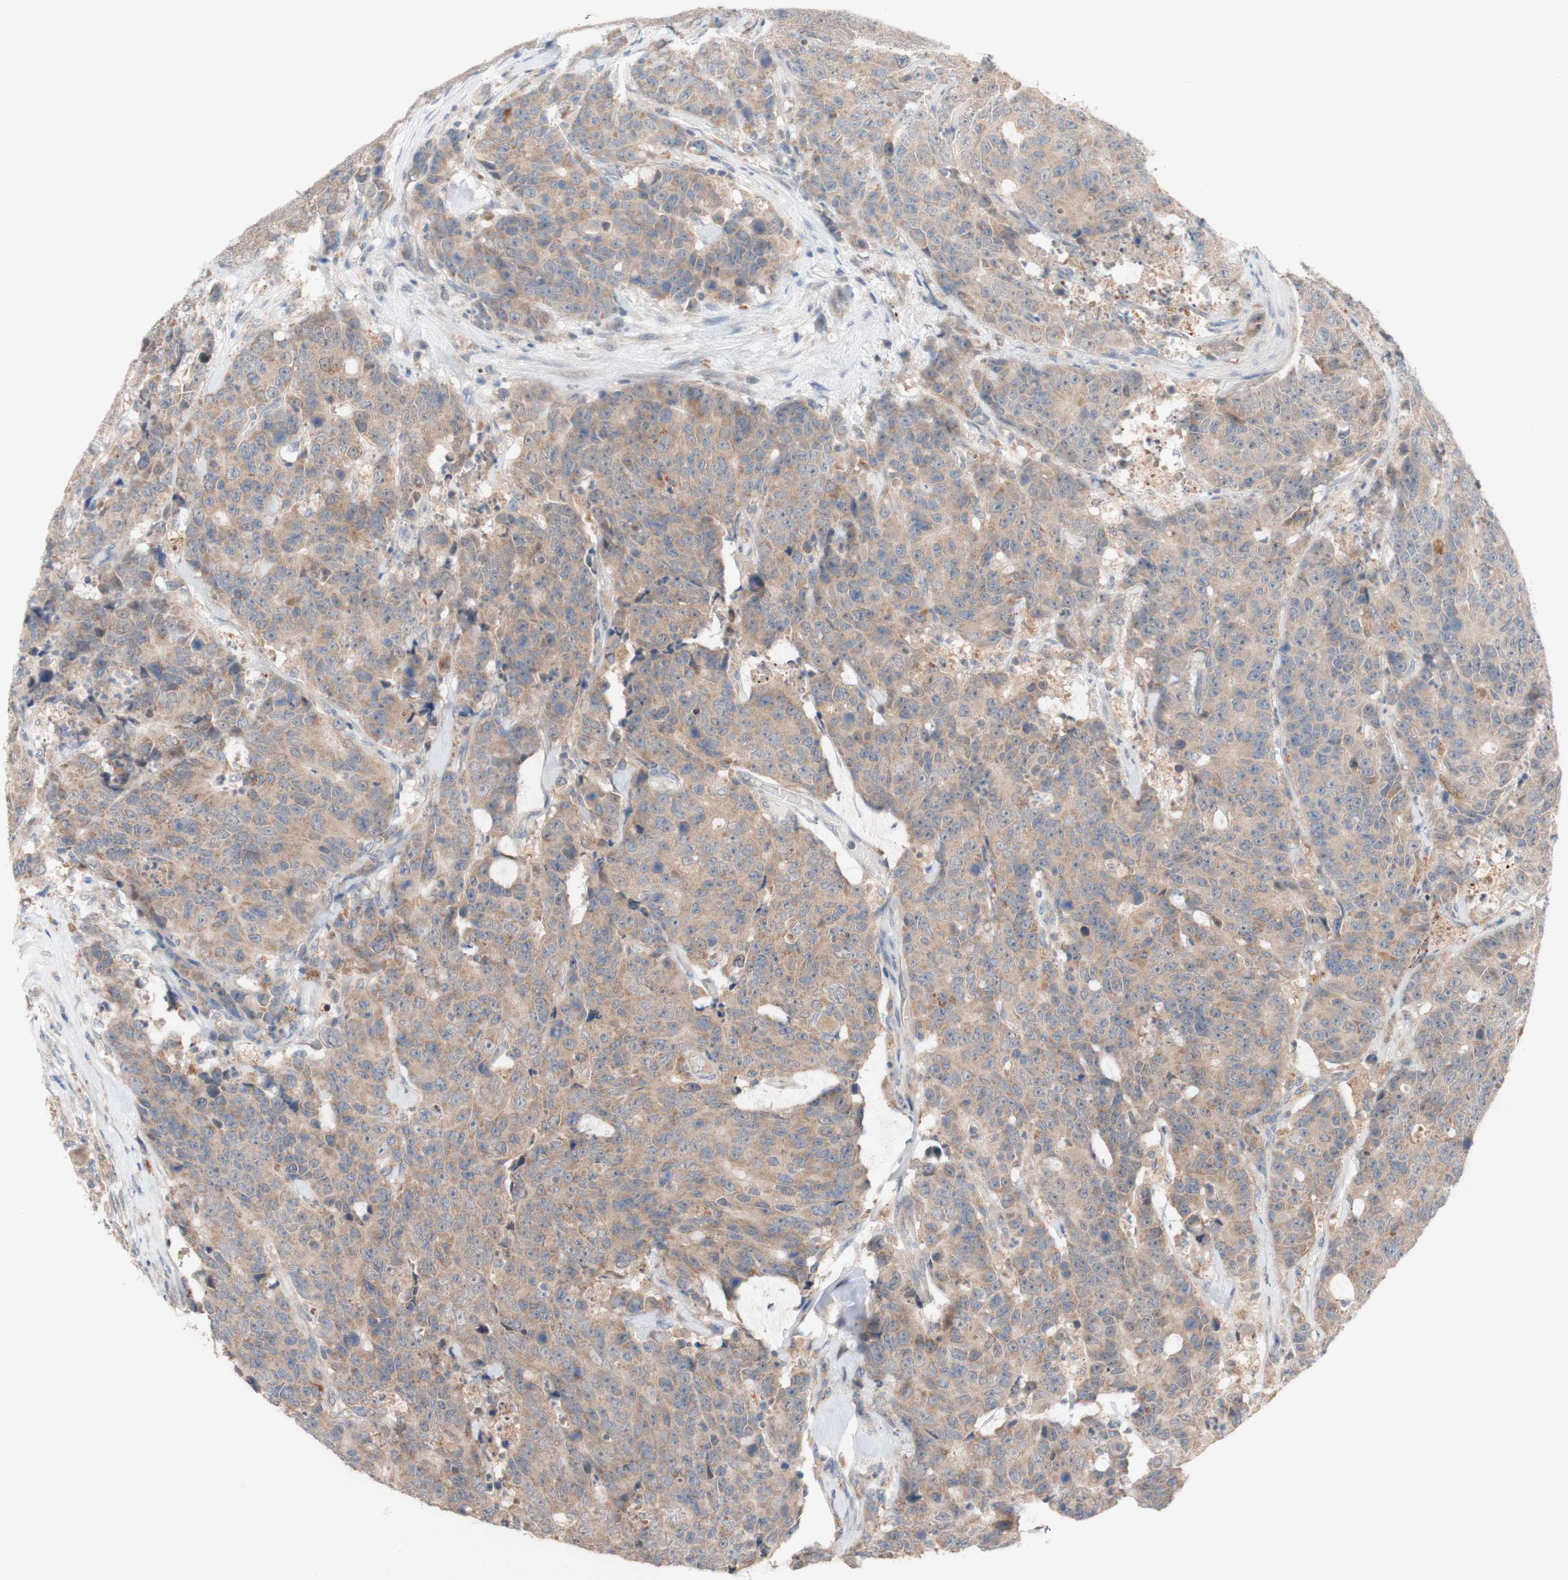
{"staining": {"intensity": "weak", "quantity": ">75%", "location": "cytoplasmic/membranous"}, "tissue": "colorectal cancer", "cell_type": "Tumor cells", "image_type": "cancer", "snomed": [{"axis": "morphology", "description": "Adenocarcinoma, NOS"}, {"axis": "topography", "description": "Colon"}], "caption": "Immunohistochemistry (IHC) (DAB) staining of adenocarcinoma (colorectal) shows weak cytoplasmic/membranous protein staining in about >75% of tumor cells. (DAB = brown stain, brightfield microscopy at high magnification).", "gene": "PEX2", "patient": {"sex": "female", "age": 86}}